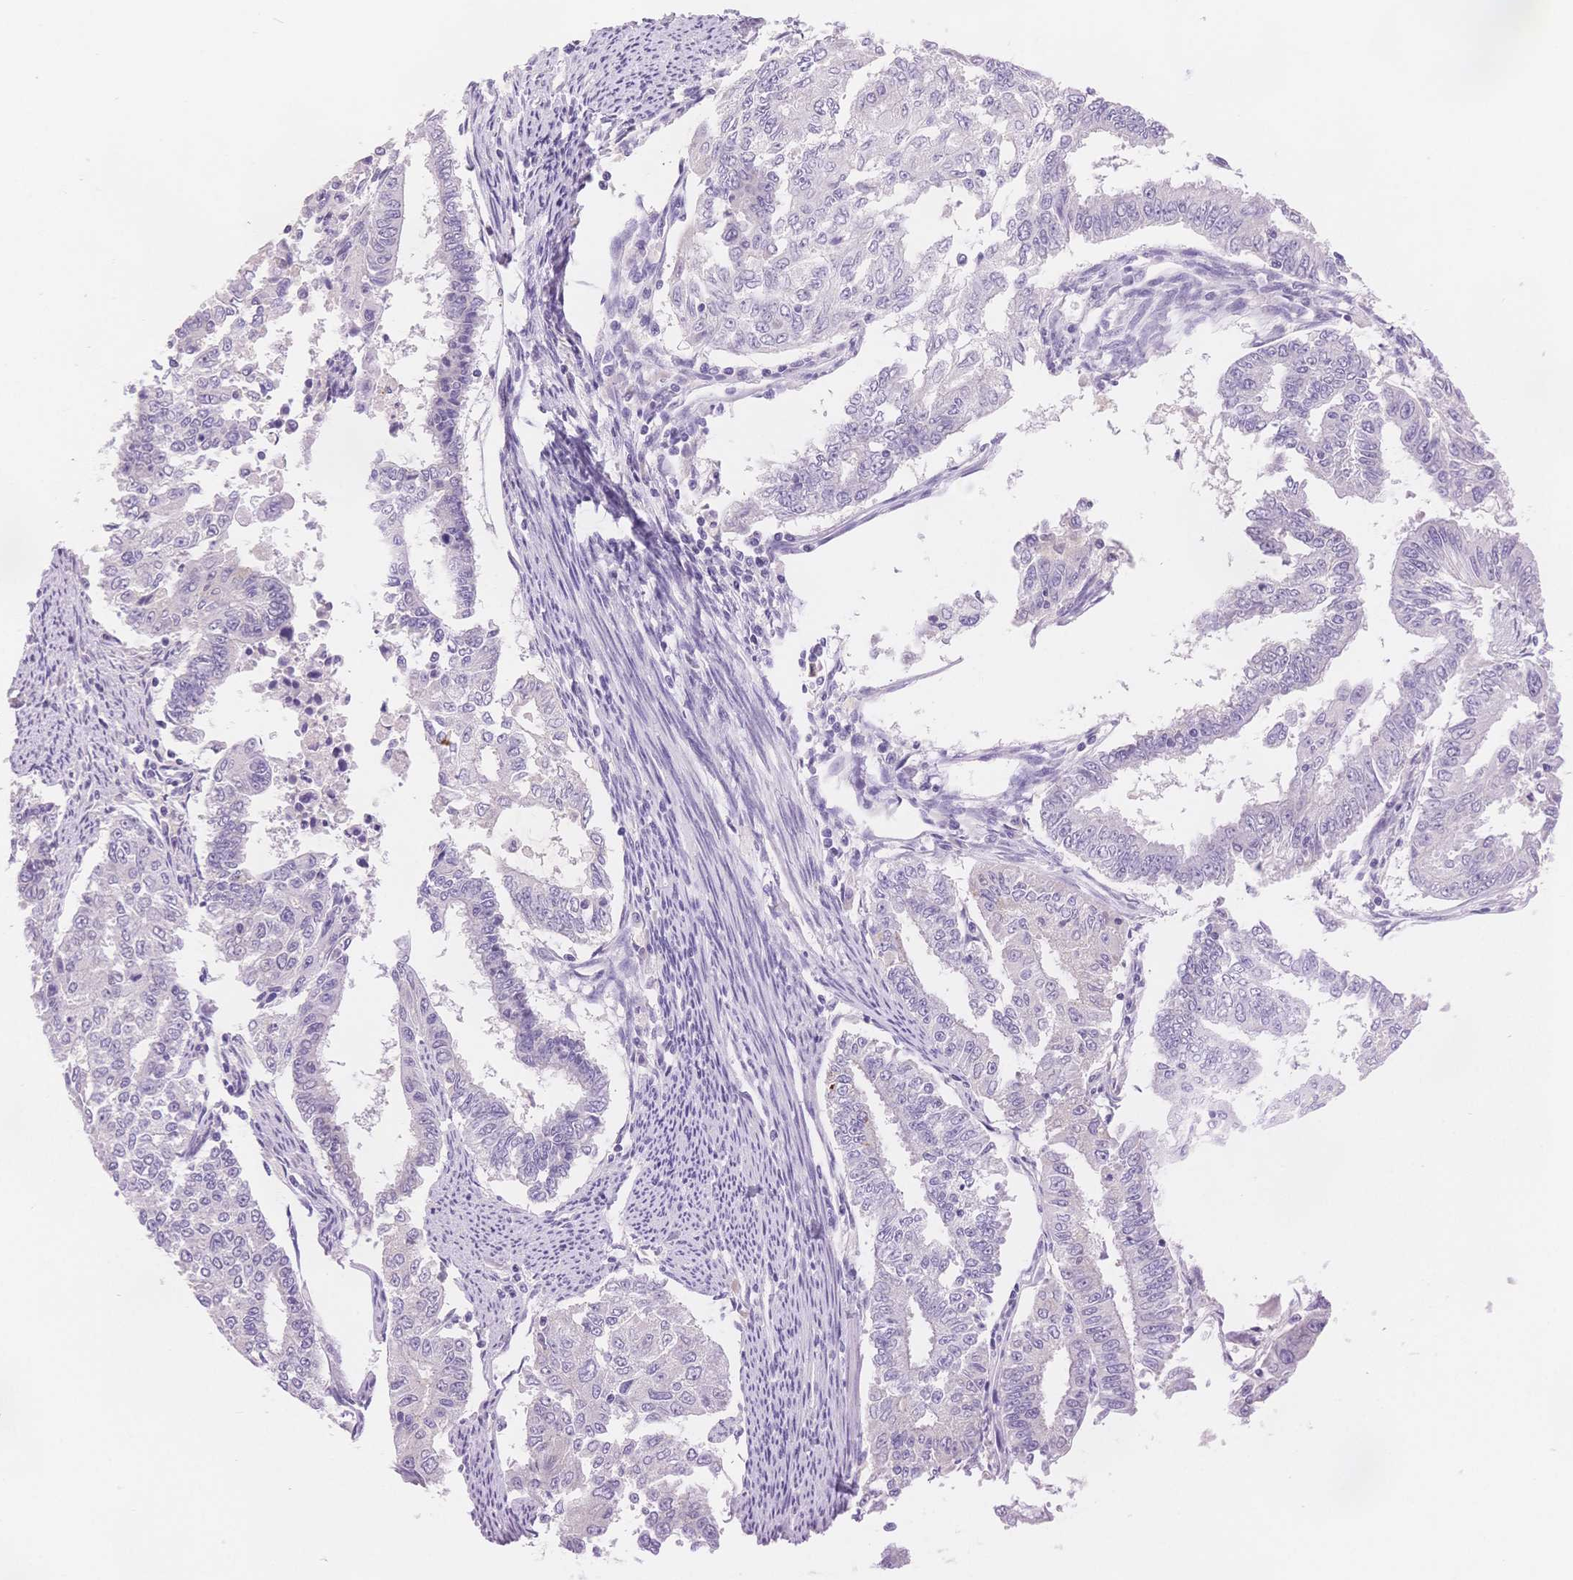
{"staining": {"intensity": "negative", "quantity": "none", "location": "none"}, "tissue": "endometrial cancer", "cell_type": "Tumor cells", "image_type": "cancer", "snomed": [{"axis": "morphology", "description": "Adenocarcinoma, NOS"}, {"axis": "topography", "description": "Uterus"}], "caption": "Endometrial adenocarcinoma was stained to show a protein in brown. There is no significant staining in tumor cells.", "gene": "MYOM1", "patient": {"sex": "female", "age": 59}}